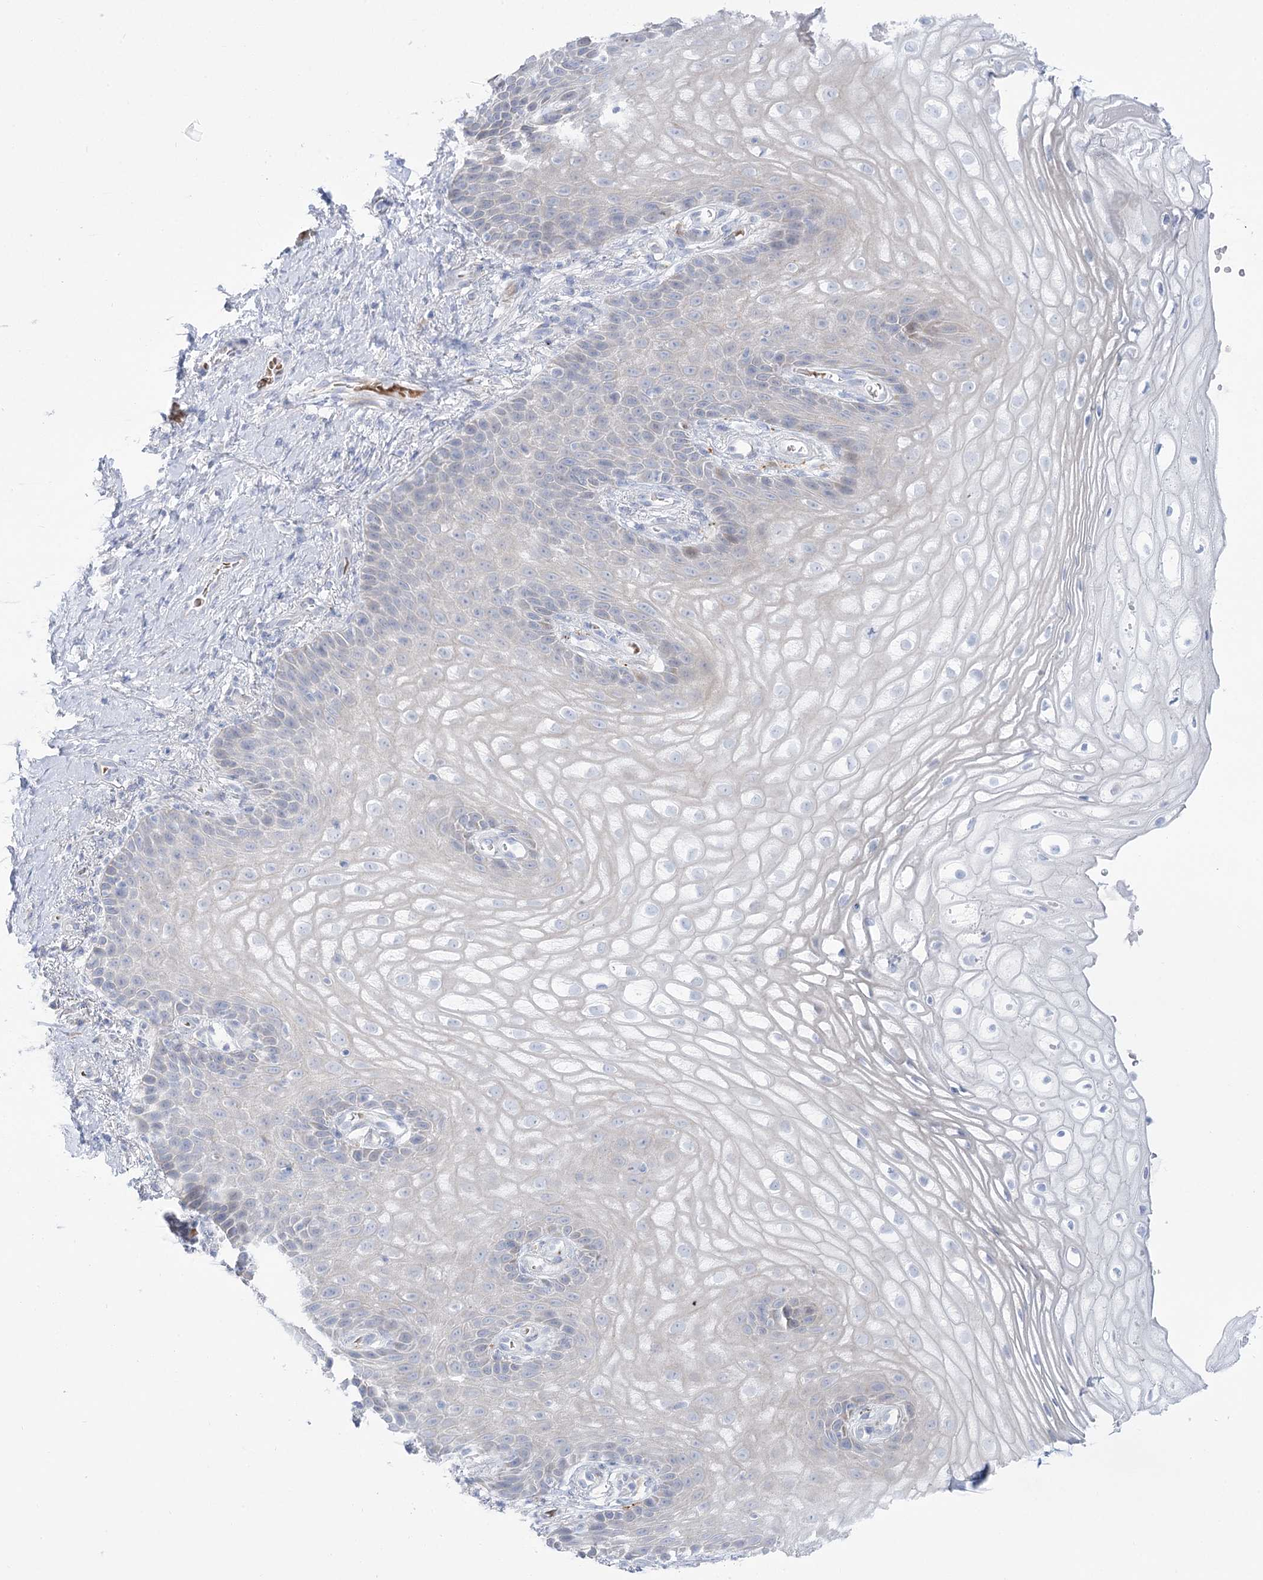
{"staining": {"intensity": "negative", "quantity": "none", "location": "none"}, "tissue": "vagina", "cell_type": "Squamous epithelial cells", "image_type": "normal", "snomed": [{"axis": "morphology", "description": "Normal tissue, NOS"}, {"axis": "topography", "description": "Vagina"}], "caption": "The photomicrograph displays no staining of squamous epithelial cells in unremarkable vagina.", "gene": "SIAE", "patient": {"sex": "female", "age": 60}}